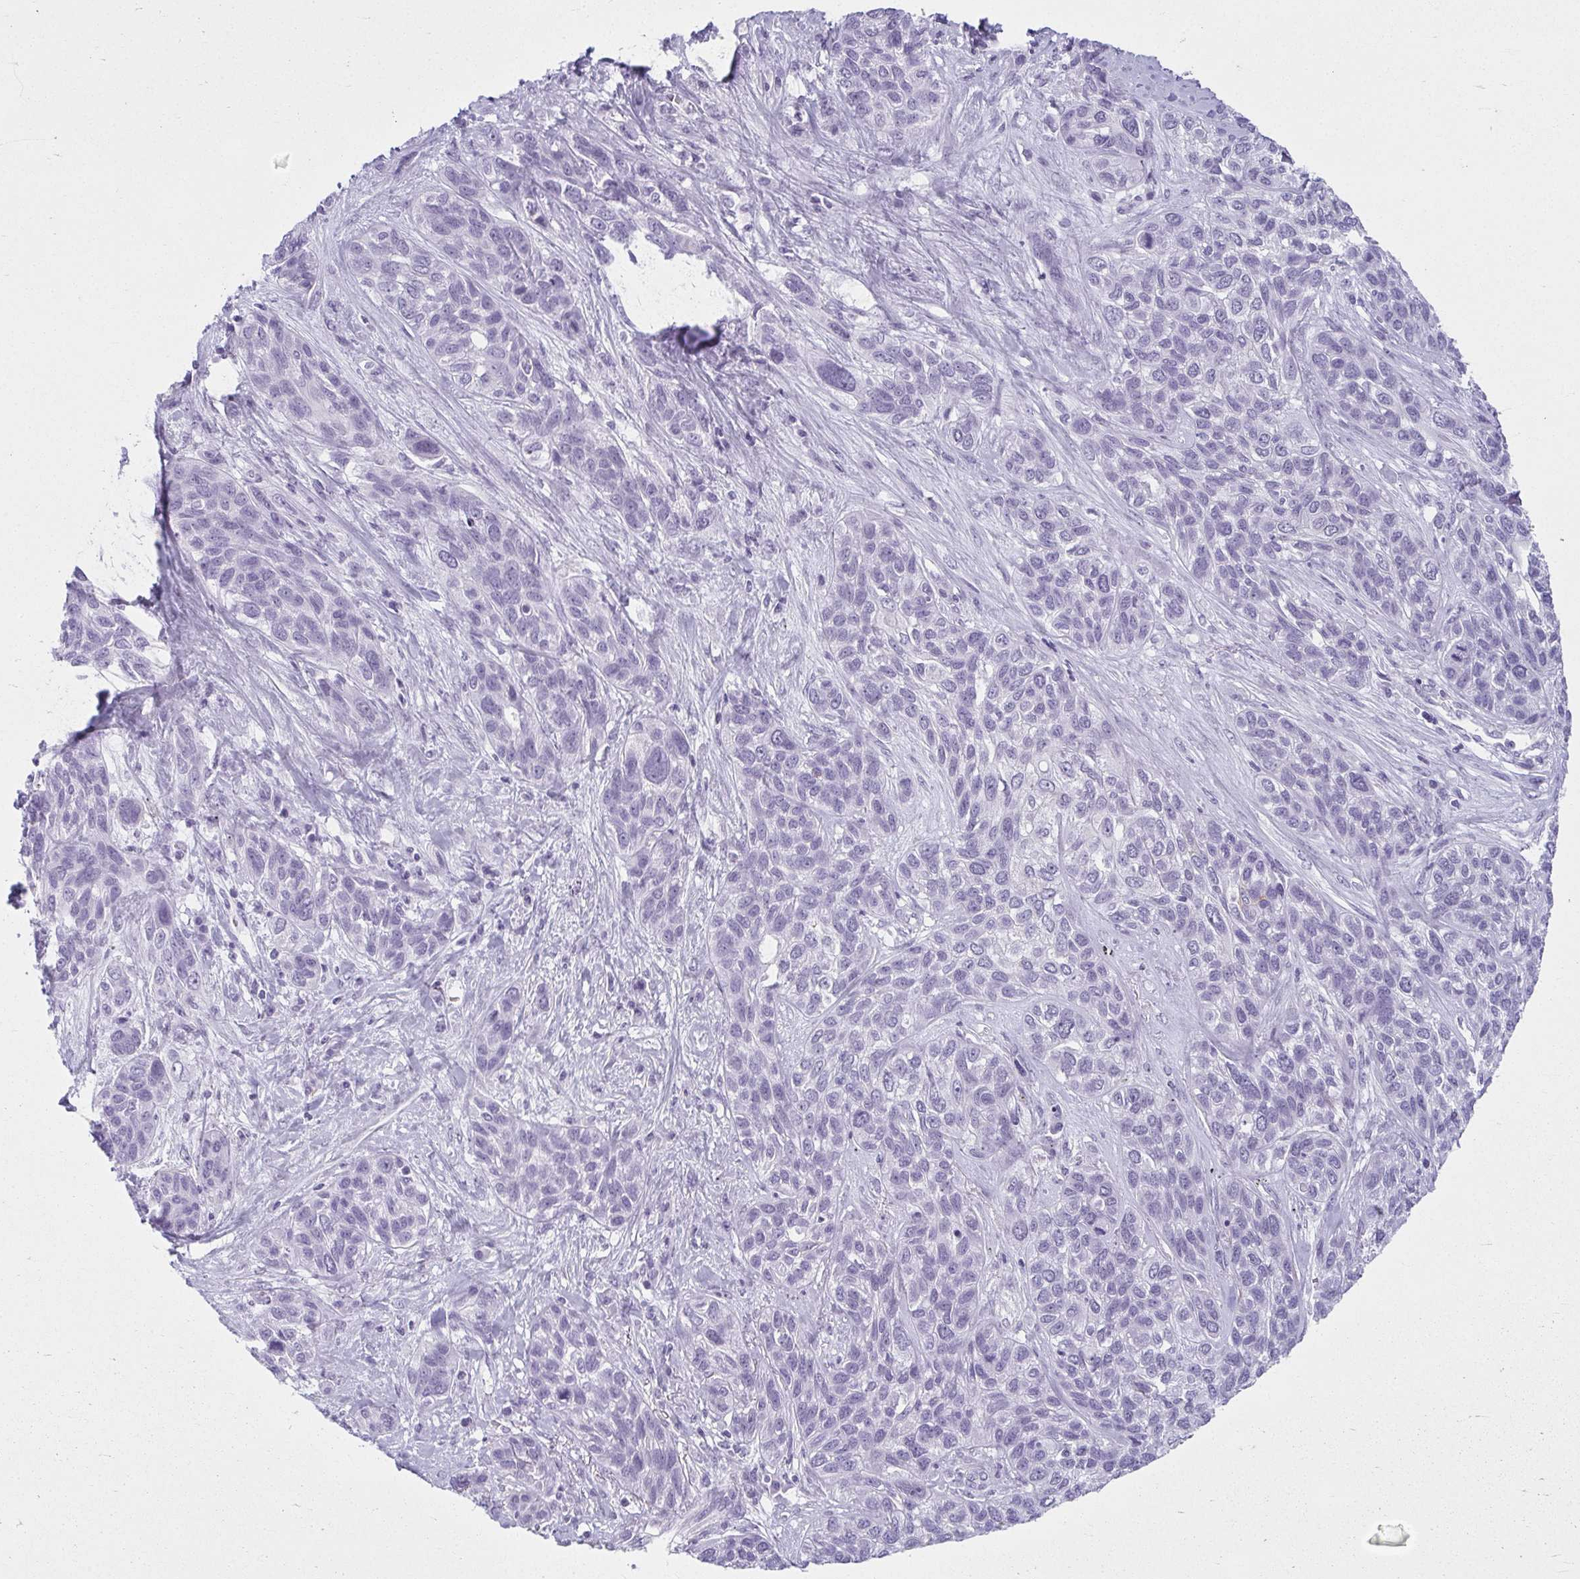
{"staining": {"intensity": "negative", "quantity": "none", "location": "none"}, "tissue": "lung cancer", "cell_type": "Tumor cells", "image_type": "cancer", "snomed": [{"axis": "morphology", "description": "Squamous cell carcinoma, NOS"}, {"axis": "topography", "description": "Lung"}], "caption": "Tumor cells show no significant protein expression in lung cancer (squamous cell carcinoma).", "gene": "MOBP", "patient": {"sex": "female", "age": 70}}